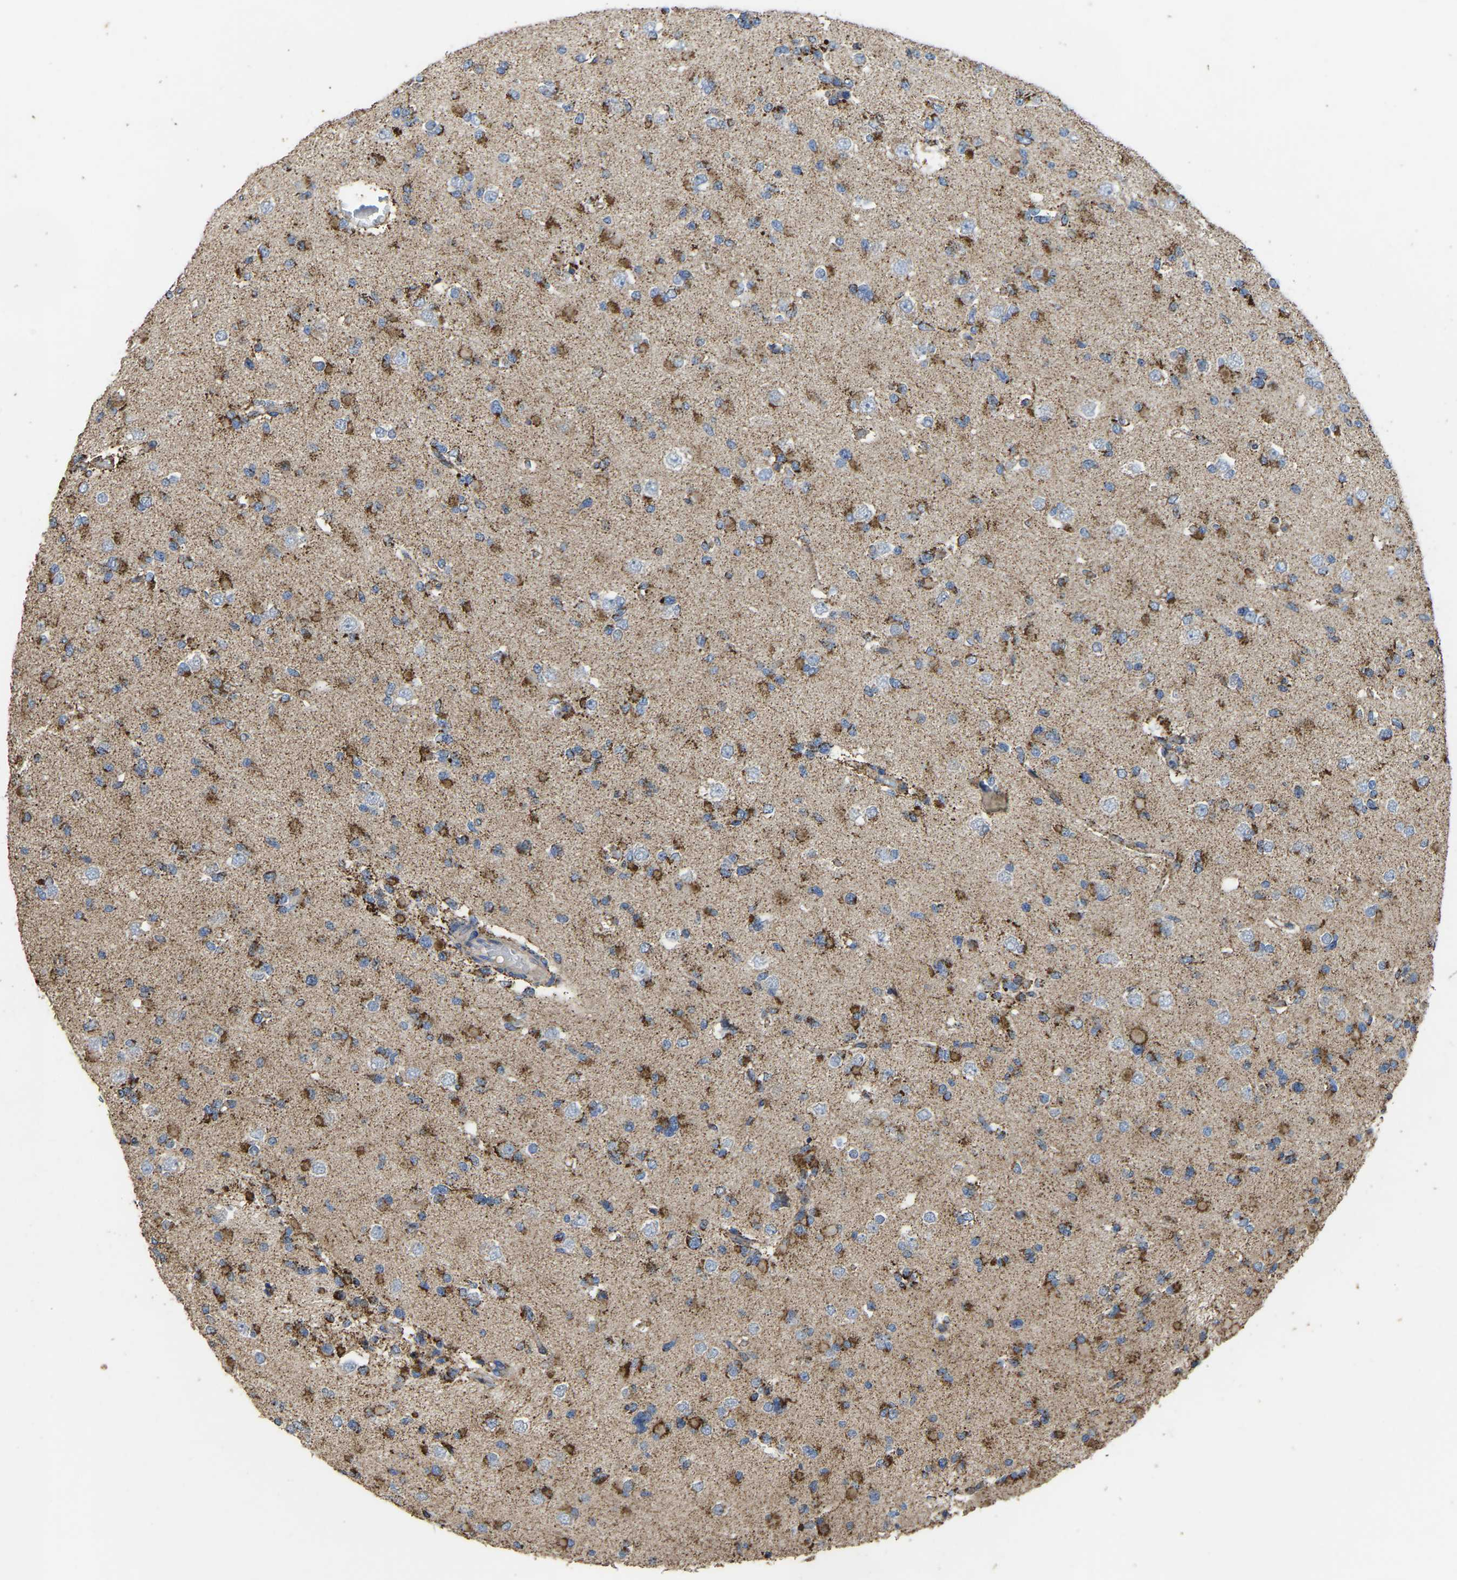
{"staining": {"intensity": "strong", "quantity": "25%-75%", "location": "cytoplasmic/membranous"}, "tissue": "glioma", "cell_type": "Tumor cells", "image_type": "cancer", "snomed": [{"axis": "morphology", "description": "Glioma, malignant, Low grade"}, {"axis": "topography", "description": "Brain"}], "caption": "Malignant glioma (low-grade) stained for a protein exhibits strong cytoplasmic/membranous positivity in tumor cells.", "gene": "ETFA", "patient": {"sex": "female", "age": 22}}